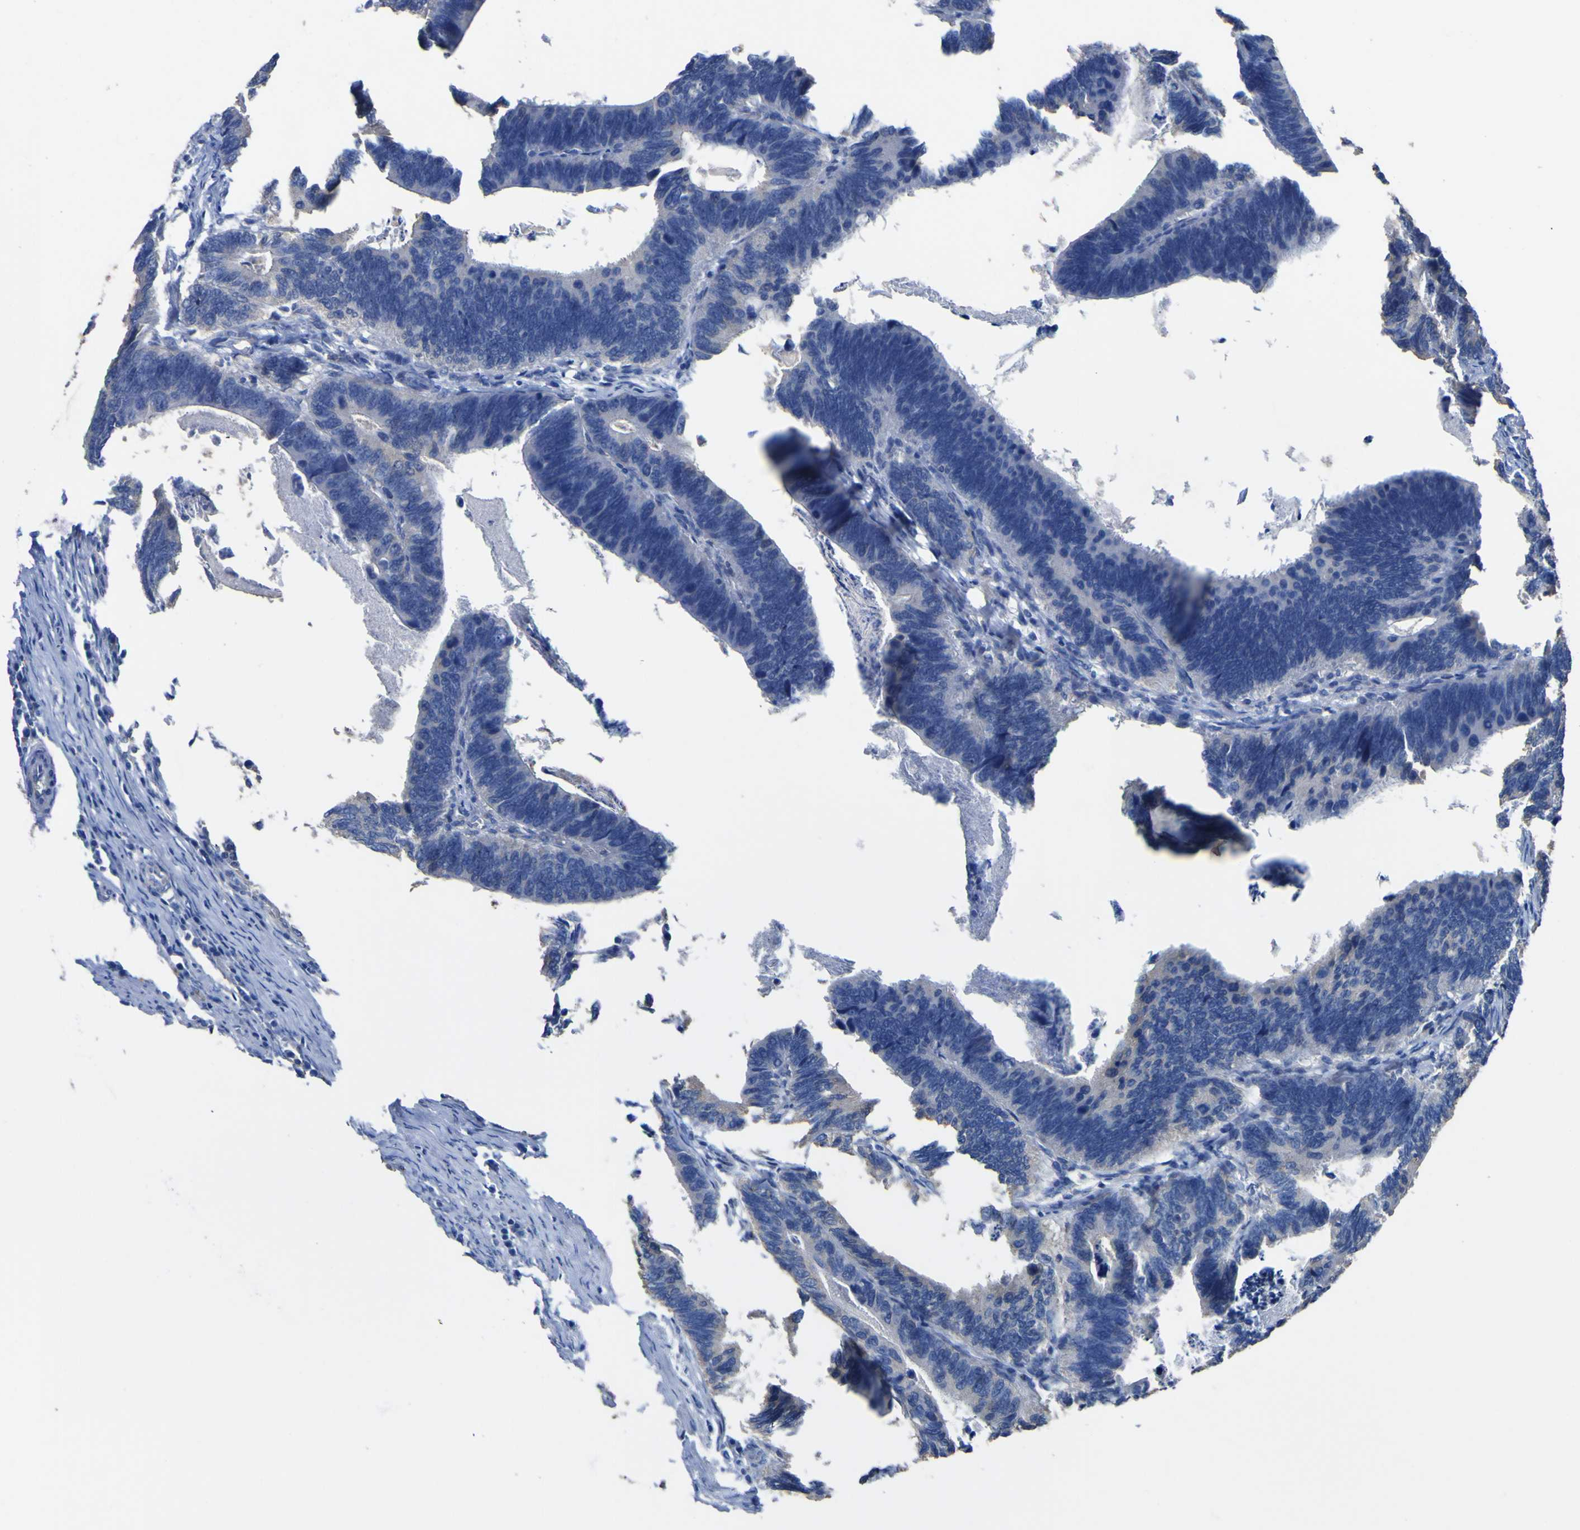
{"staining": {"intensity": "negative", "quantity": "none", "location": "none"}, "tissue": "colorectal cancer", "cell_type": "Tumor cells", "image_type": "cancer", "snomed": [{"axis": "morphology", "description": "Adenocarcinoma, NOS"}, {"axis": "topography", "description": "Colon"}], "caption": "Tumor cells show no significant protein expression in colorectal cancer (adenocarcinoma).", "gene": "AGO4", "patient": {"sex": "male", "age": 72}}